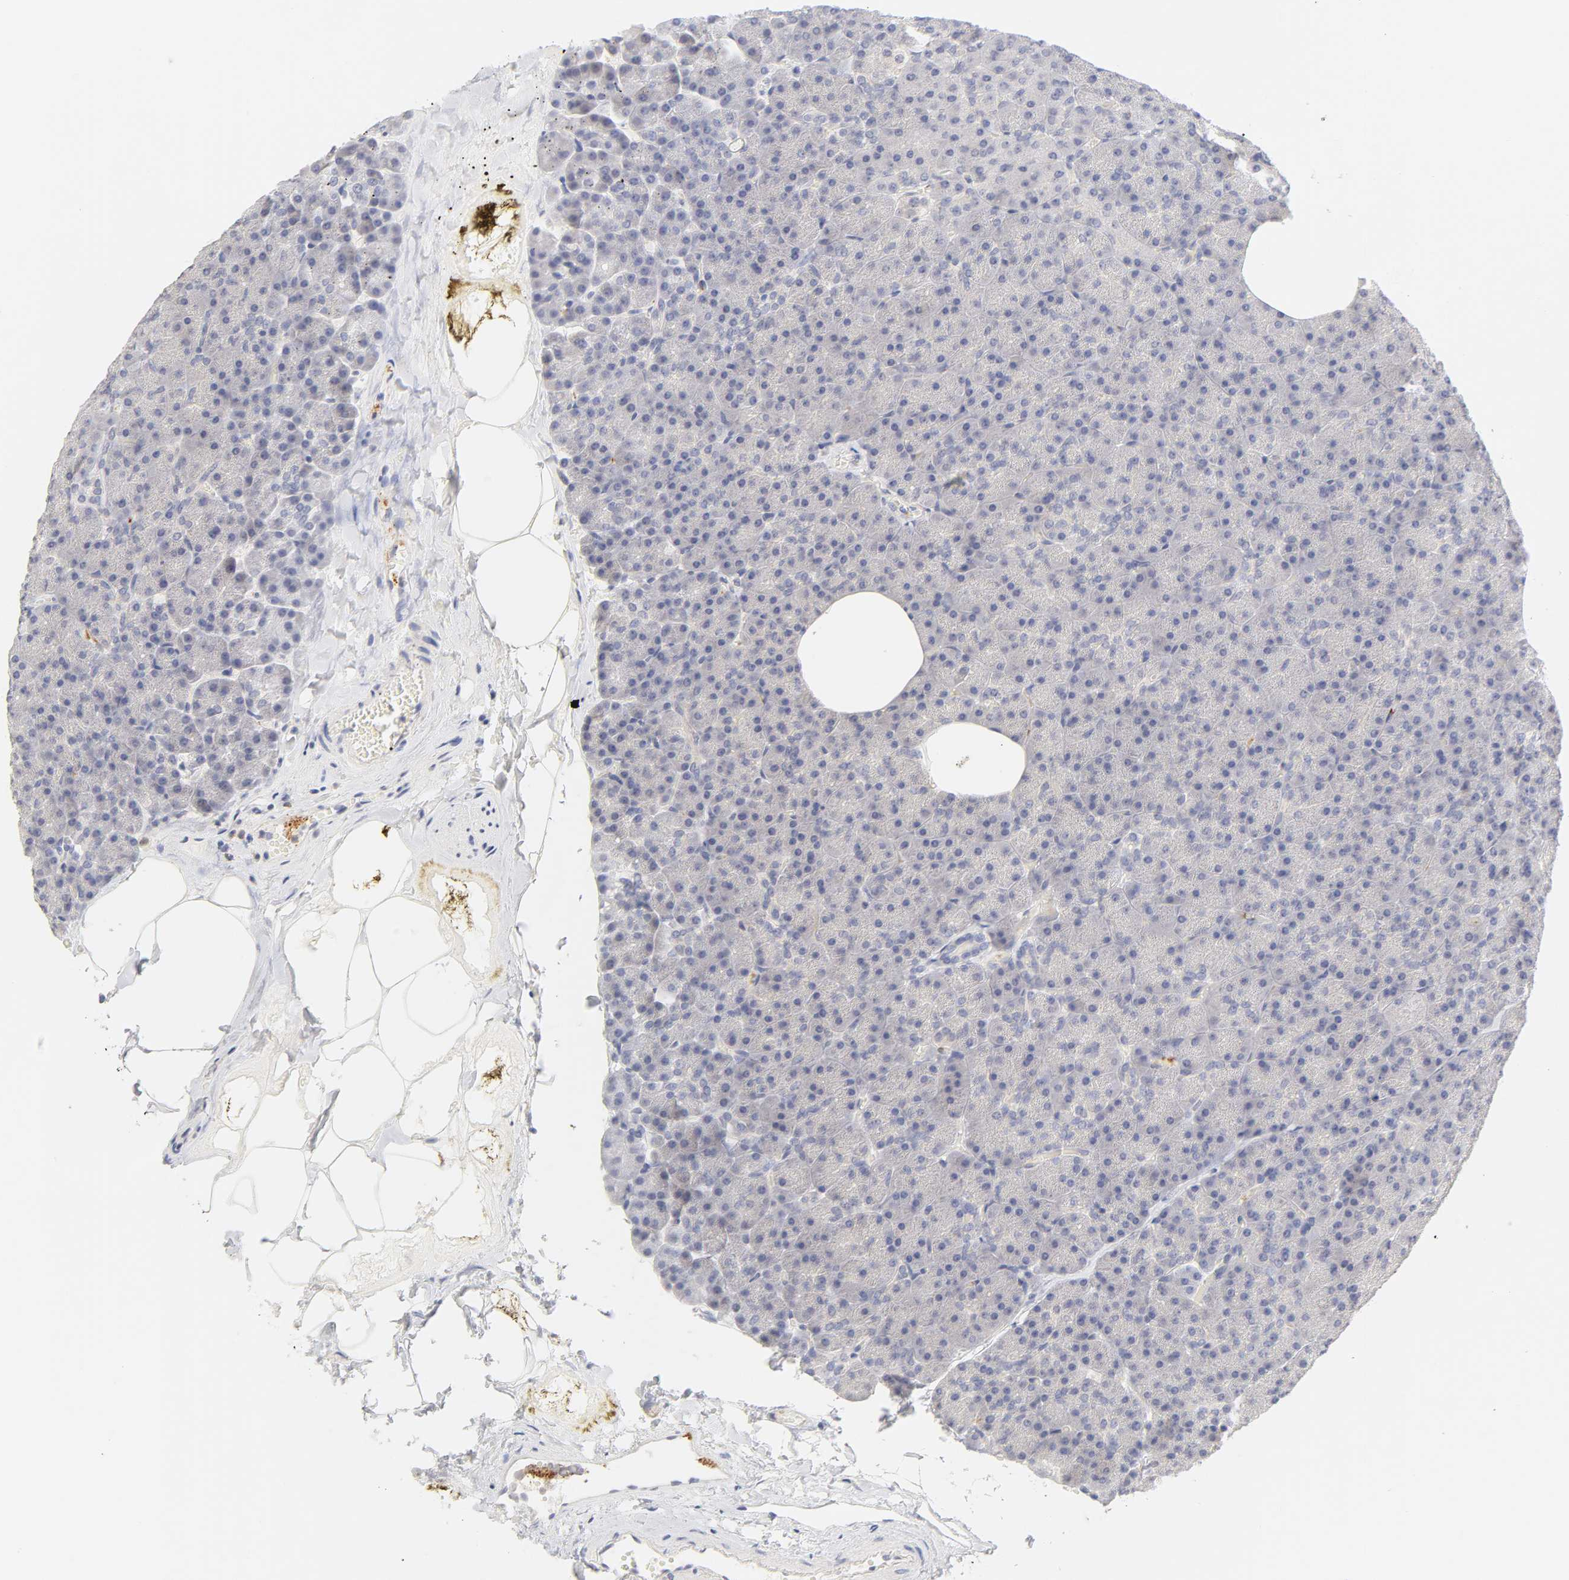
{"staining": {"intensity": "weak", "quantity": "<25%", "location": "cytoplasmic/membranous"}, "tissue": "pancreas", "cell_type": "Exocrine glandular cells", "image_type": "normal", "snomed": [{"axis": "morphology", "description": "Normal tissue, NOS"}, {"axis": "topography", "description": "Pancreas"}], "caption": "Immunohistochemical staining of benign human pancreas shows no significant expression in exocrine glandular cells.", "gene": "CYP4B1", "patient": {"sex": "female", "age": 35}}